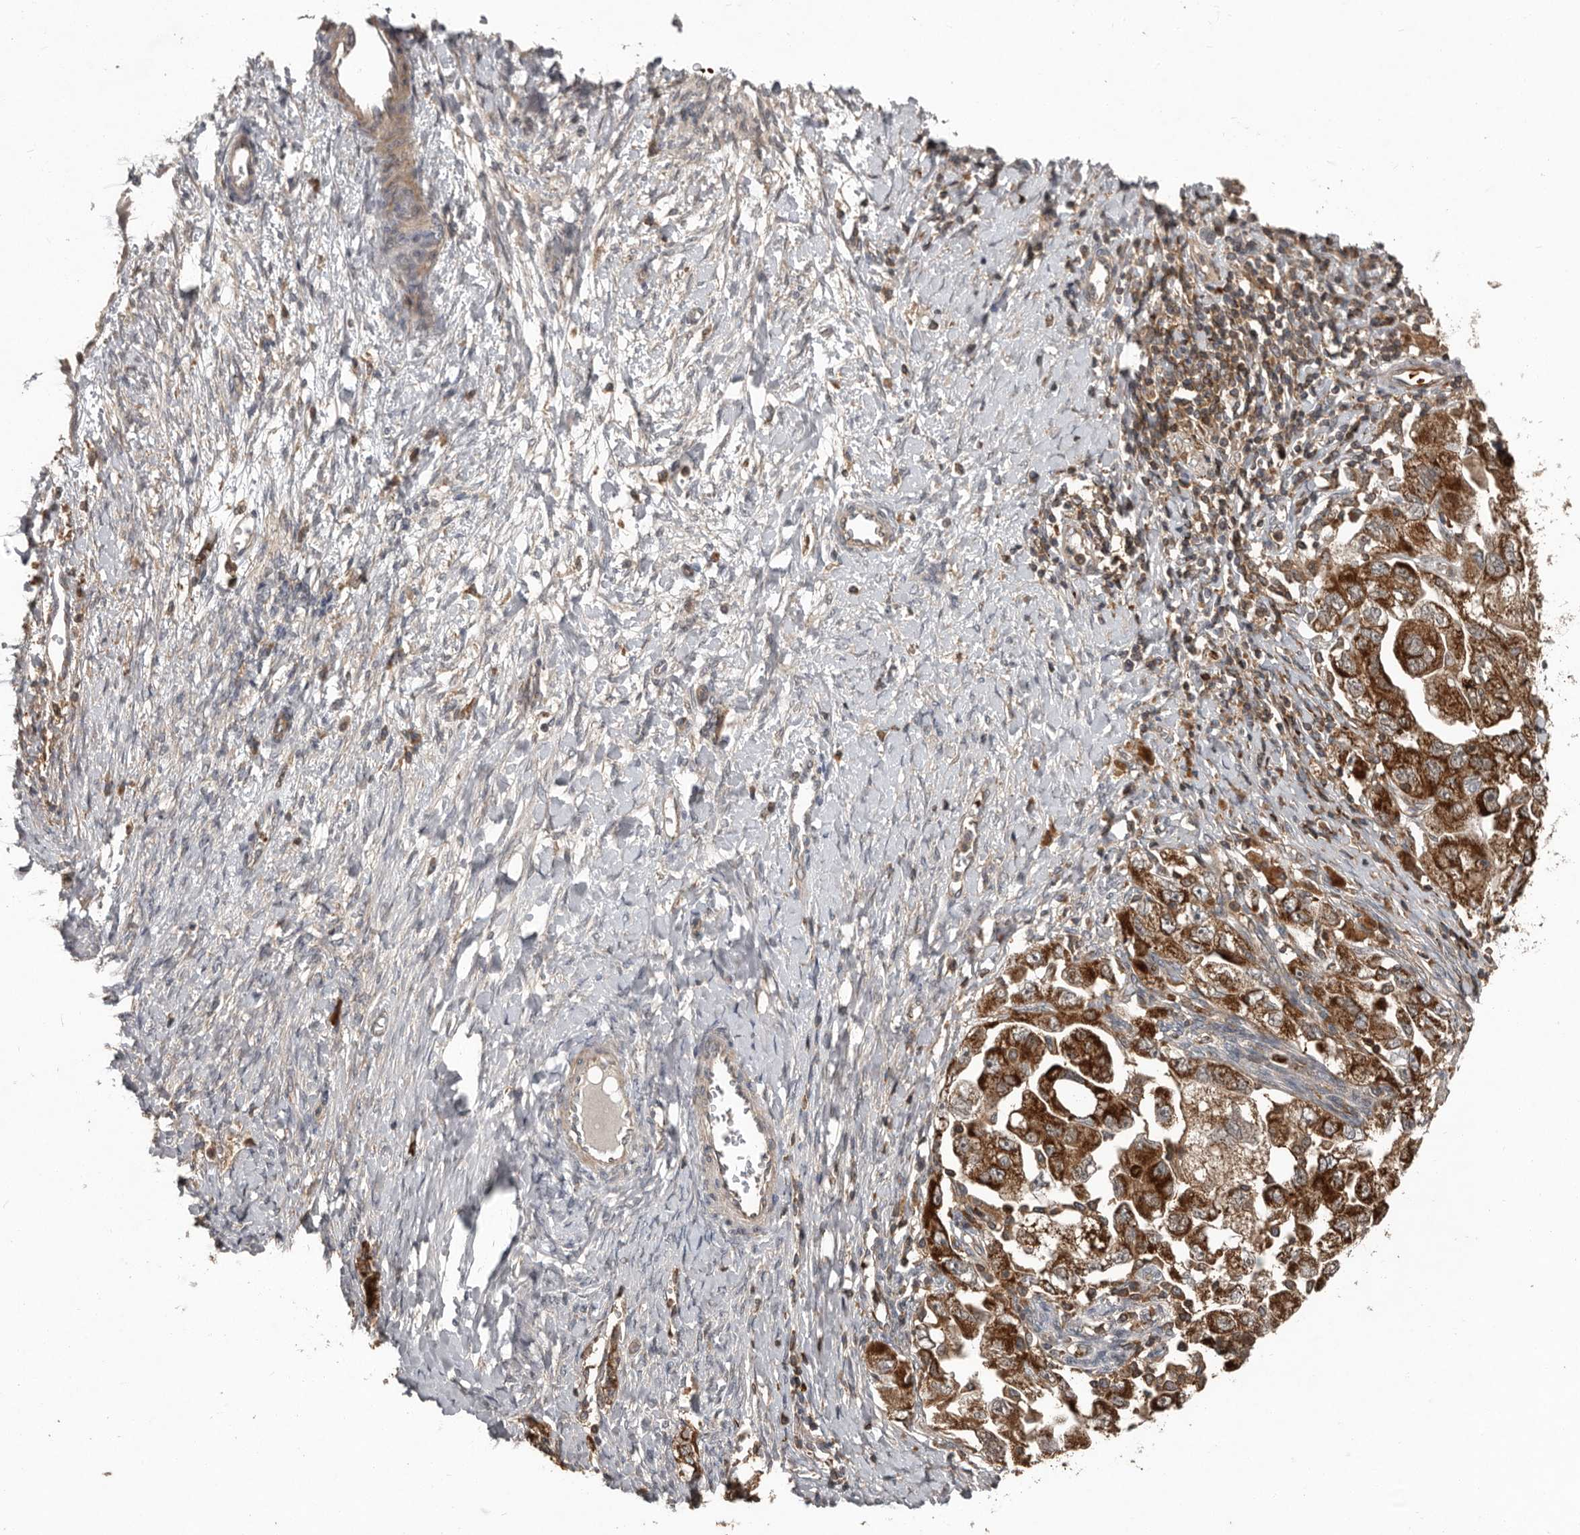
{"staining": {"intensity": "strong", "quantity": ">75%", "location": "cytoplasmic/membranous"}, "tissue": "ovarian cancer", "cell_type": "Tumor cells", "image_type": "cancer", "snomed": [{"axis": "morphology", "description": "Carcinoma, NOS"}, {"axis": "morphology", "description": "Cystadenocarcinoma, serous, NOS"}, {"axis": "topography", "description": "Ovary"}], "caption": "High-magnification brightfield microscopy of ovarian cancer stained with DAB (3,3'-diaminobenzidine) (brown) and counterstained with hematoxylin (blue). tumor cells exhibit strong cytoplasmic/membranous positivity is seen in approximately>75% of cells.", "gene": "FBXO31", "patient": {"sex": "female", "age": 69}}